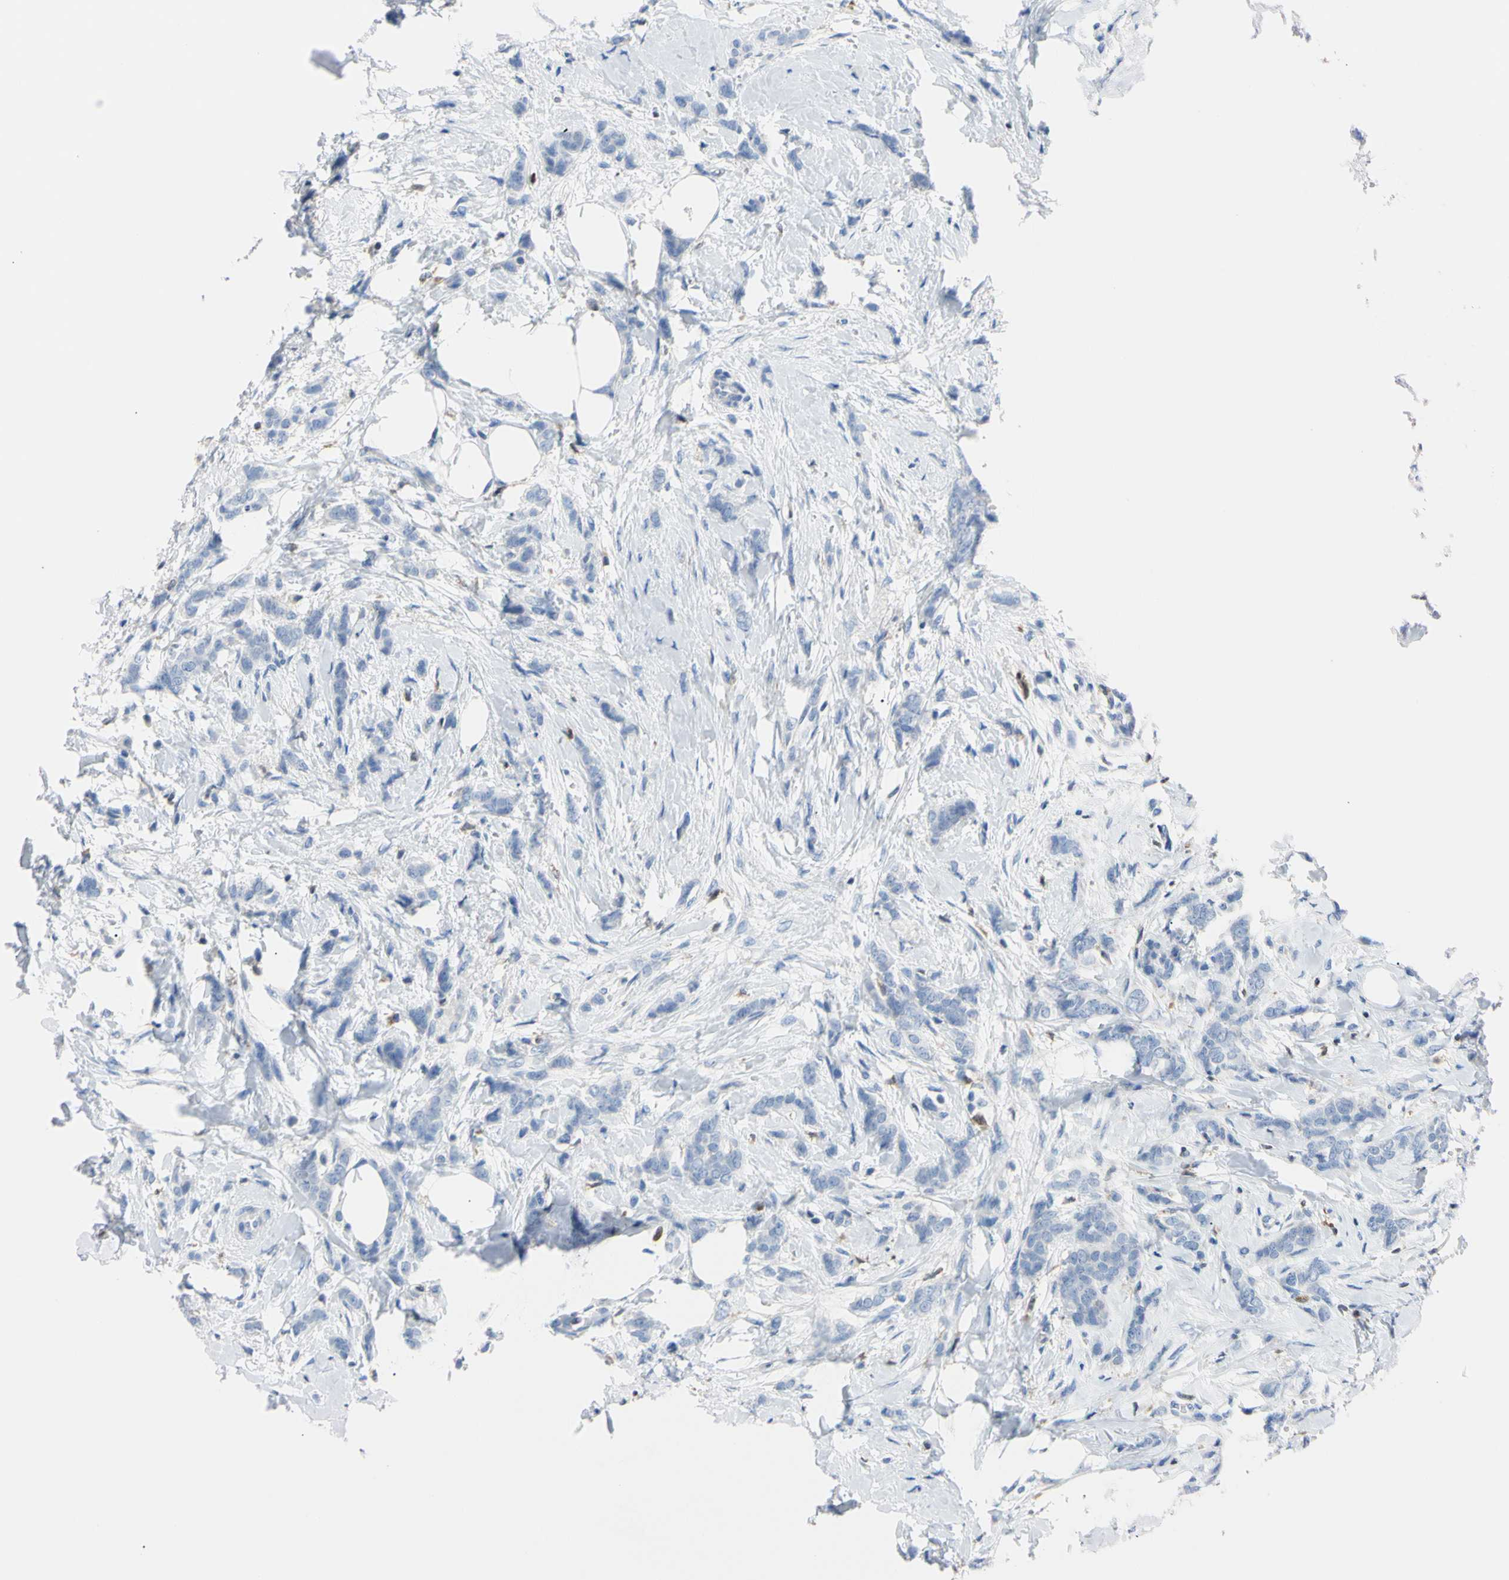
{"staining": {"intensity": "negative", "quantity": "none", "location": "none"}, "tissue": "breast cancer", "cell_type": "Tumor cells", "image_type": "cancer", "snomed": [{"axis": "morphology", "description": "Lobular carcinoma, in situ"}, {"axis": "morphology", "description": "Lobular carcinoma"}, {"axis": "topography", "description": "Breast"}], "caption": "An image of breast cancer (lobular carcinoma) stained for a protein displays no brown staining in tumor cells. The staining is performed using DAB (3,3'-diaminobenzidine) brown chromogen with nuclei counter-stained in using hematoxylin.", "gene": "NCF4", "patient": {"sex": "female", "age": 41}}